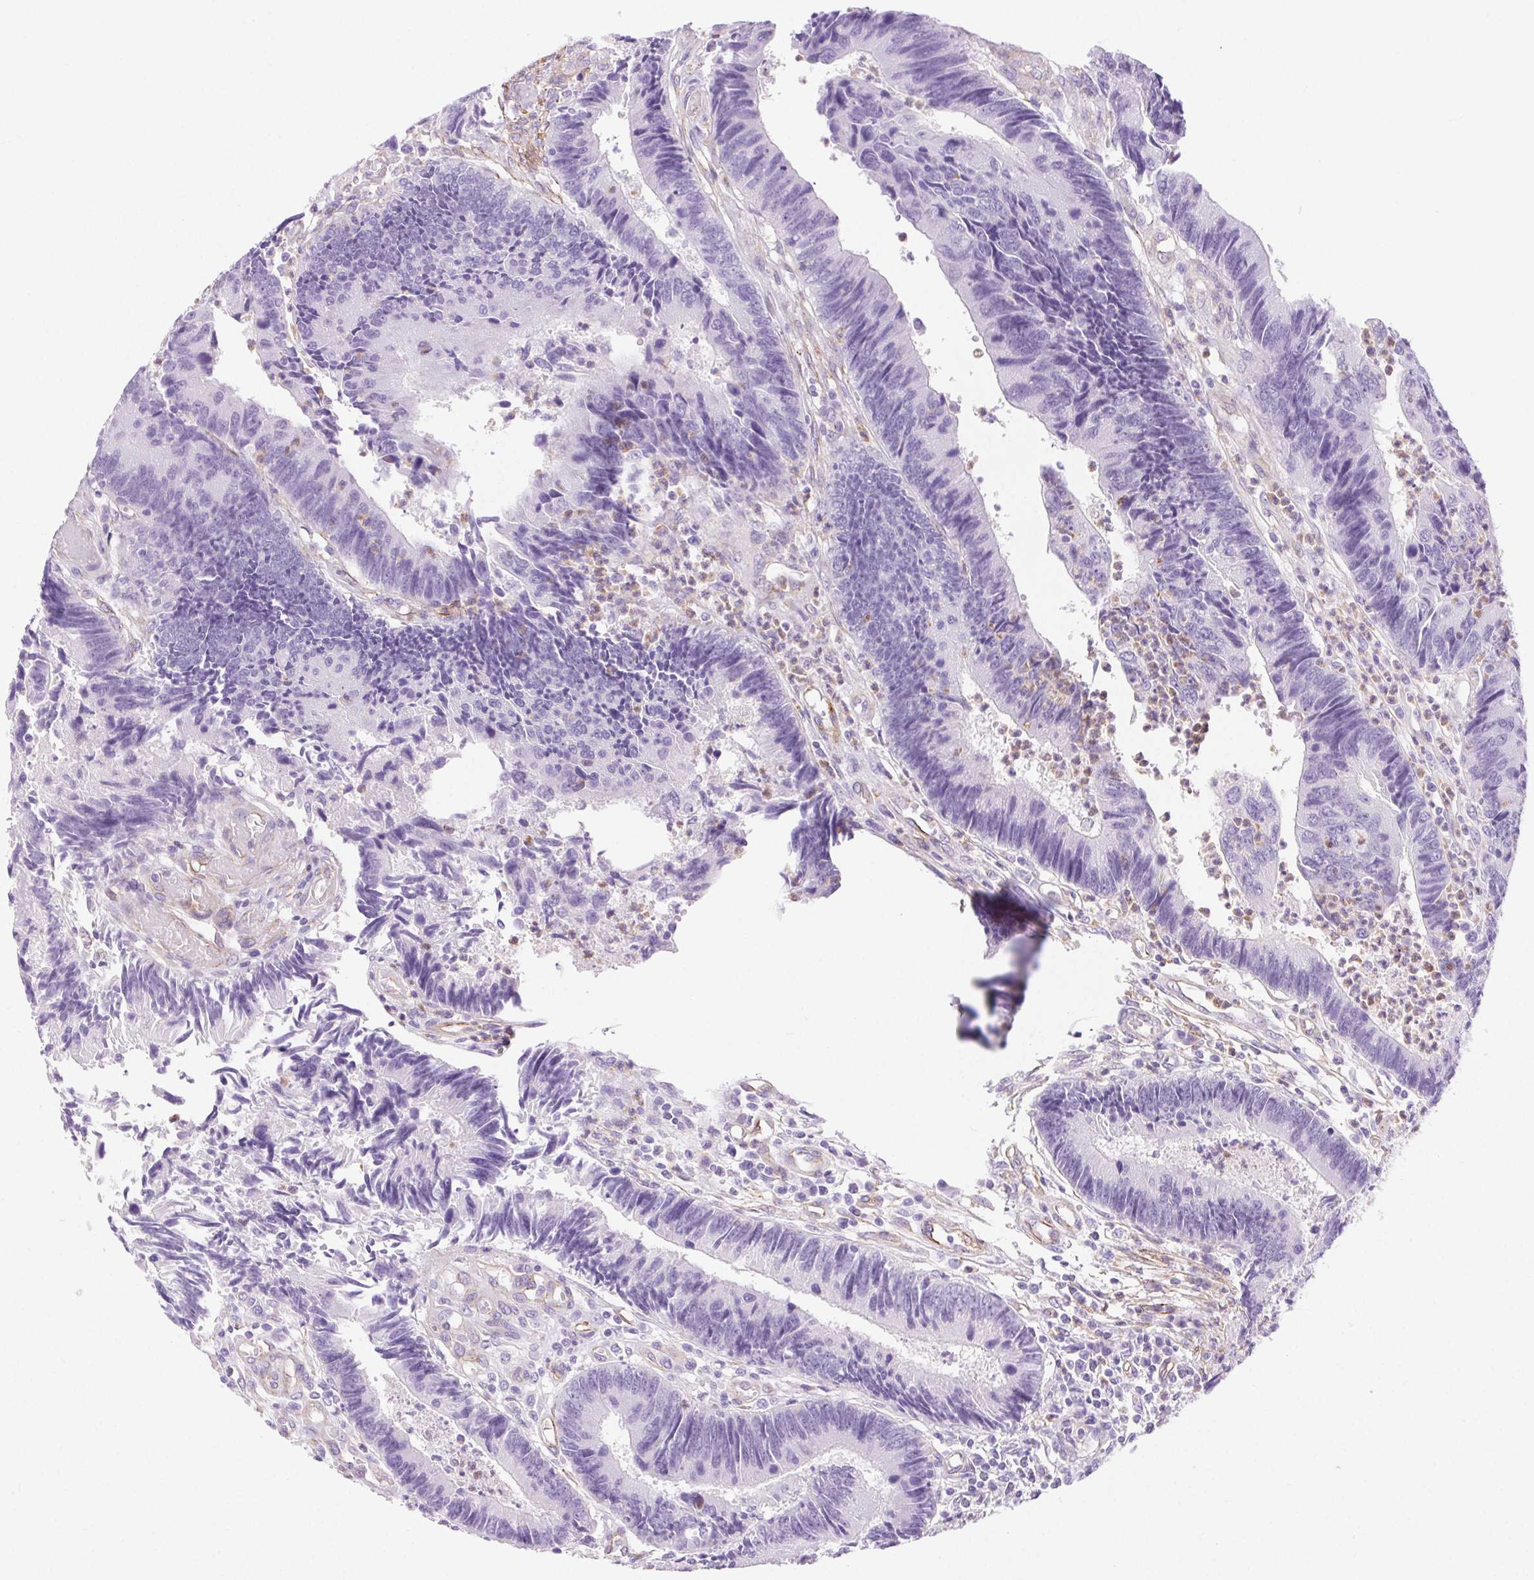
{"staining": {"intensity": "negative", "quantity": "none", "location": "none"}, "tissue": "colorectal cancer", "cell_type": "Tumor cells", "image_type": "cancer", "snomed": [{"axis": "morphology", "description": "Adenocarcinoma, NOS"}, {"axis": "topography", "description": "Colon"}], "caption": "Immunohistochemical staining of colorectal cancer (adenocarcinoma) exhibits no significant staining in tumor cells.", "gene": "SHCBP1L", "patient": {"sex": "female", "age": 67}}